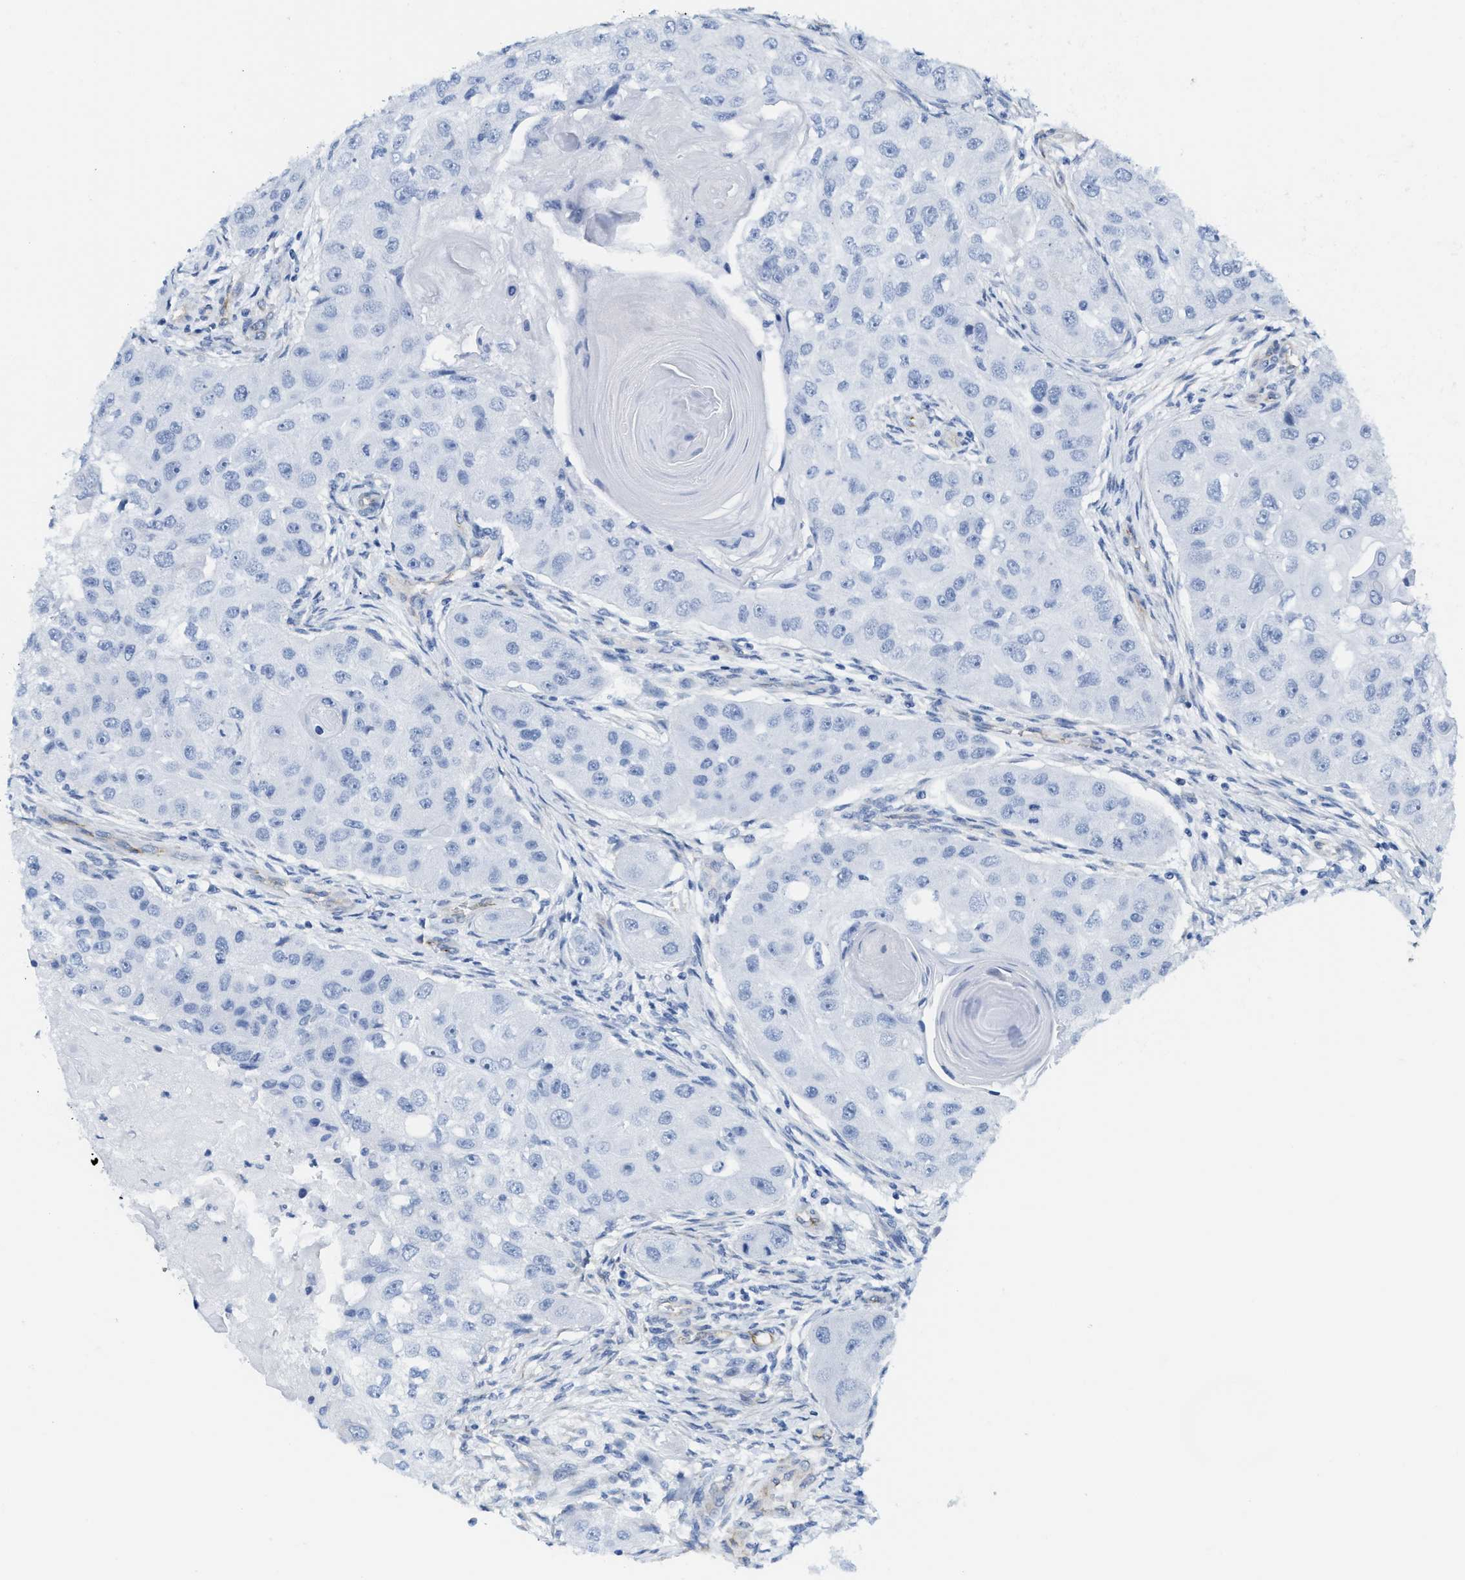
{"staining": {"intensity": "negative", "quantity": "none", "location": "none"}, "tissue": "head and neck cancer", "cell_type": "Tumor cells", "image_type": "cancer", "snomed": [{"axis": "morphology", "description": "Normal tissue, NOS"}, {"axis": "morphology", "description": "Squamous cell carcinoma, NOS"}, {"axis": "topography", "description": "Skeletal muscle"}, {"axis": "topography", "description": "Head-Neck"}], "caption": "Tumor cells are negative for brown protein staining in head and neck cancer (squamous cell carcinoma).", "gene": "TUB", "patient": {"sex": "male", "age": 51}}